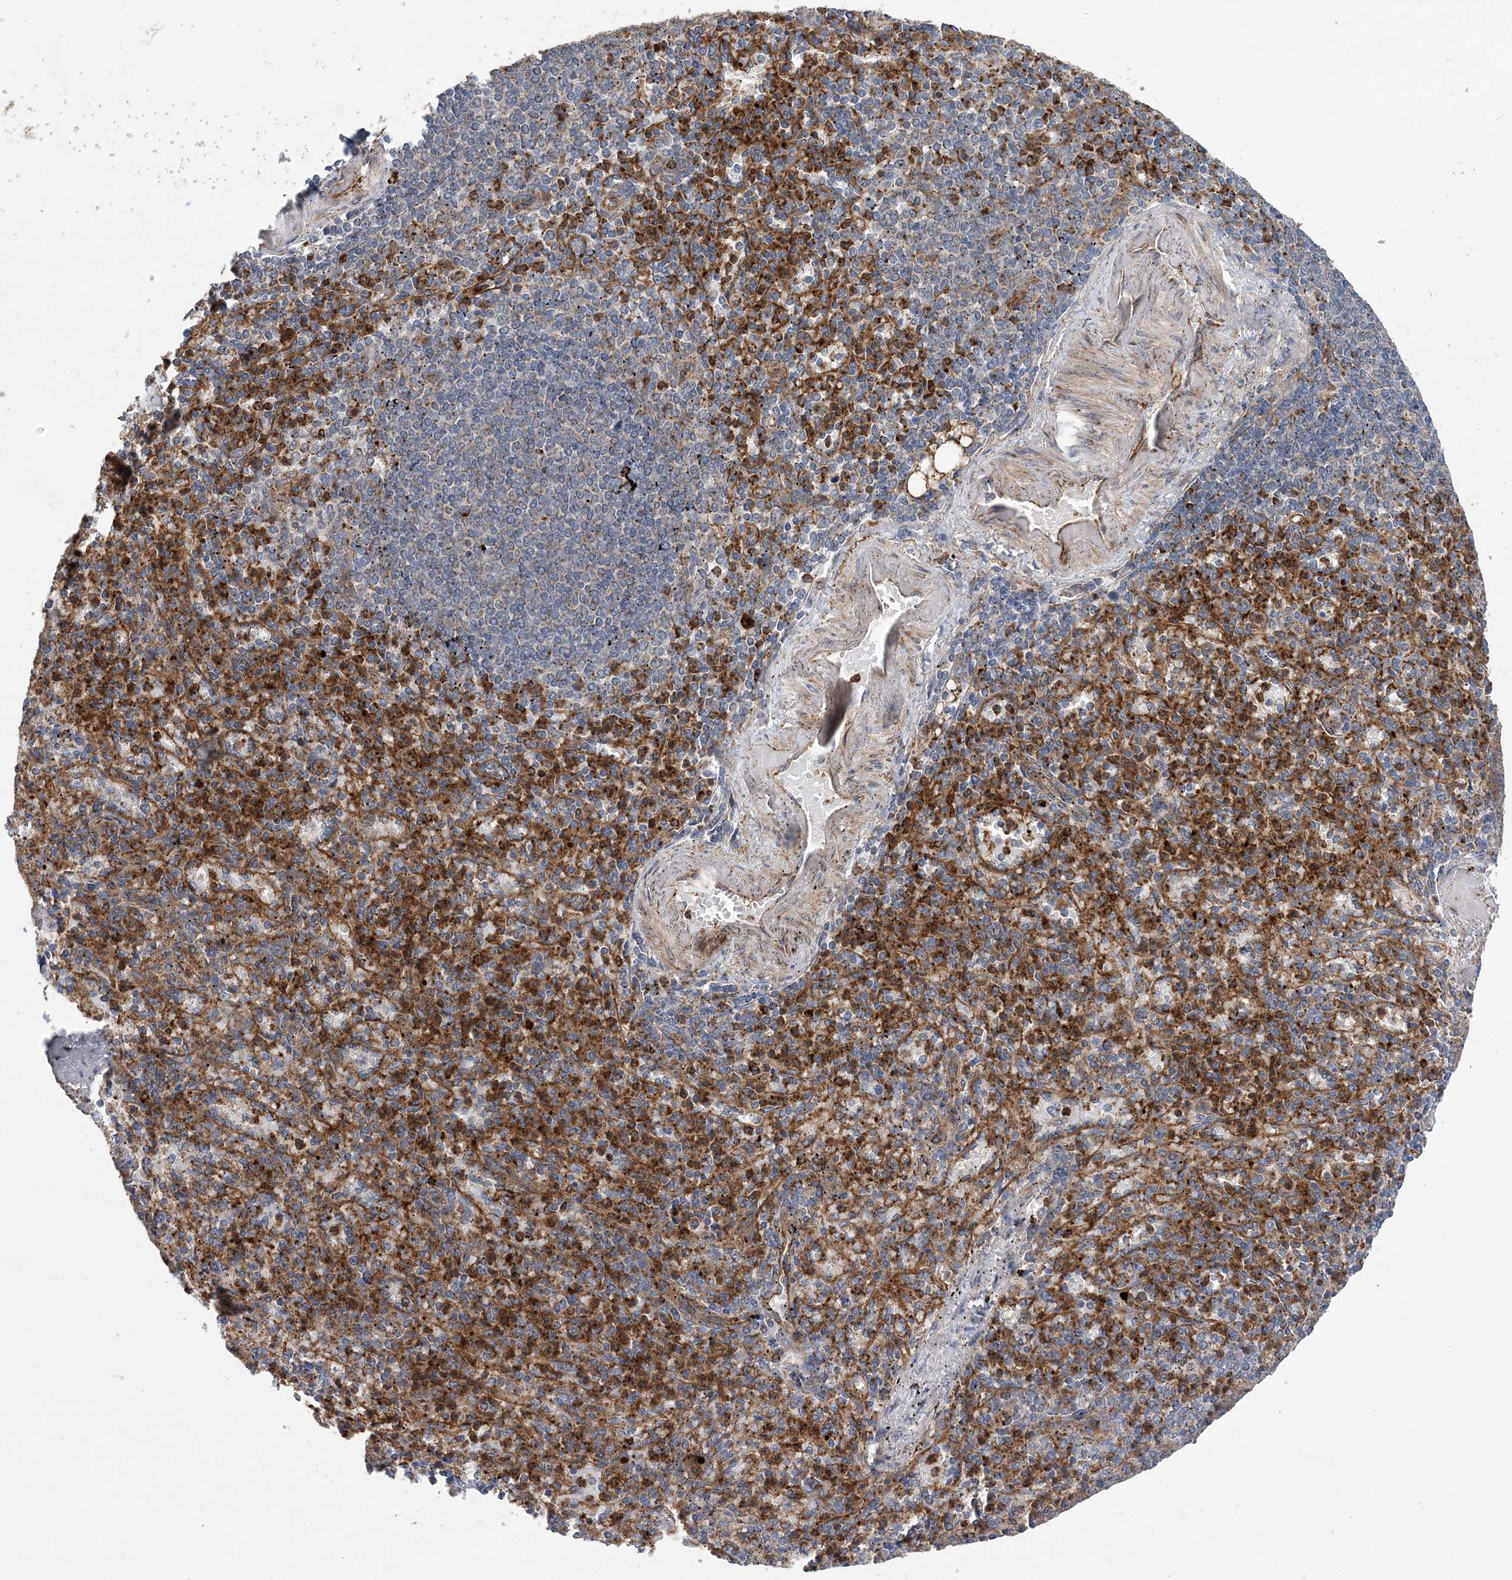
{"staining": {"intensity": "moderate", "quantity": "25%-75%", "location": "cytoplasmic/membranous"}, "tissue": "spleen", "cell_type": "Cells in red pulp", "image_type": "normal", "snomed": [{"axis": "morphology", "description": "Normal tissue, NOS"}, {"axis": "topography", "description": "Spleen"}], "caption": "Immunohistochemical staining of unremarkable spleen reveals 25%-75% levels of moderate cytoplasmic/membranous protein expression in about 25%-75% of cells in red pulp. (DAB (3,3'-diaminobenzidine) = brown stain, brightfield microscopy at high magnification).", "gene": "PTTG1IP", "patient": {"sex": "female", "age": 74}}